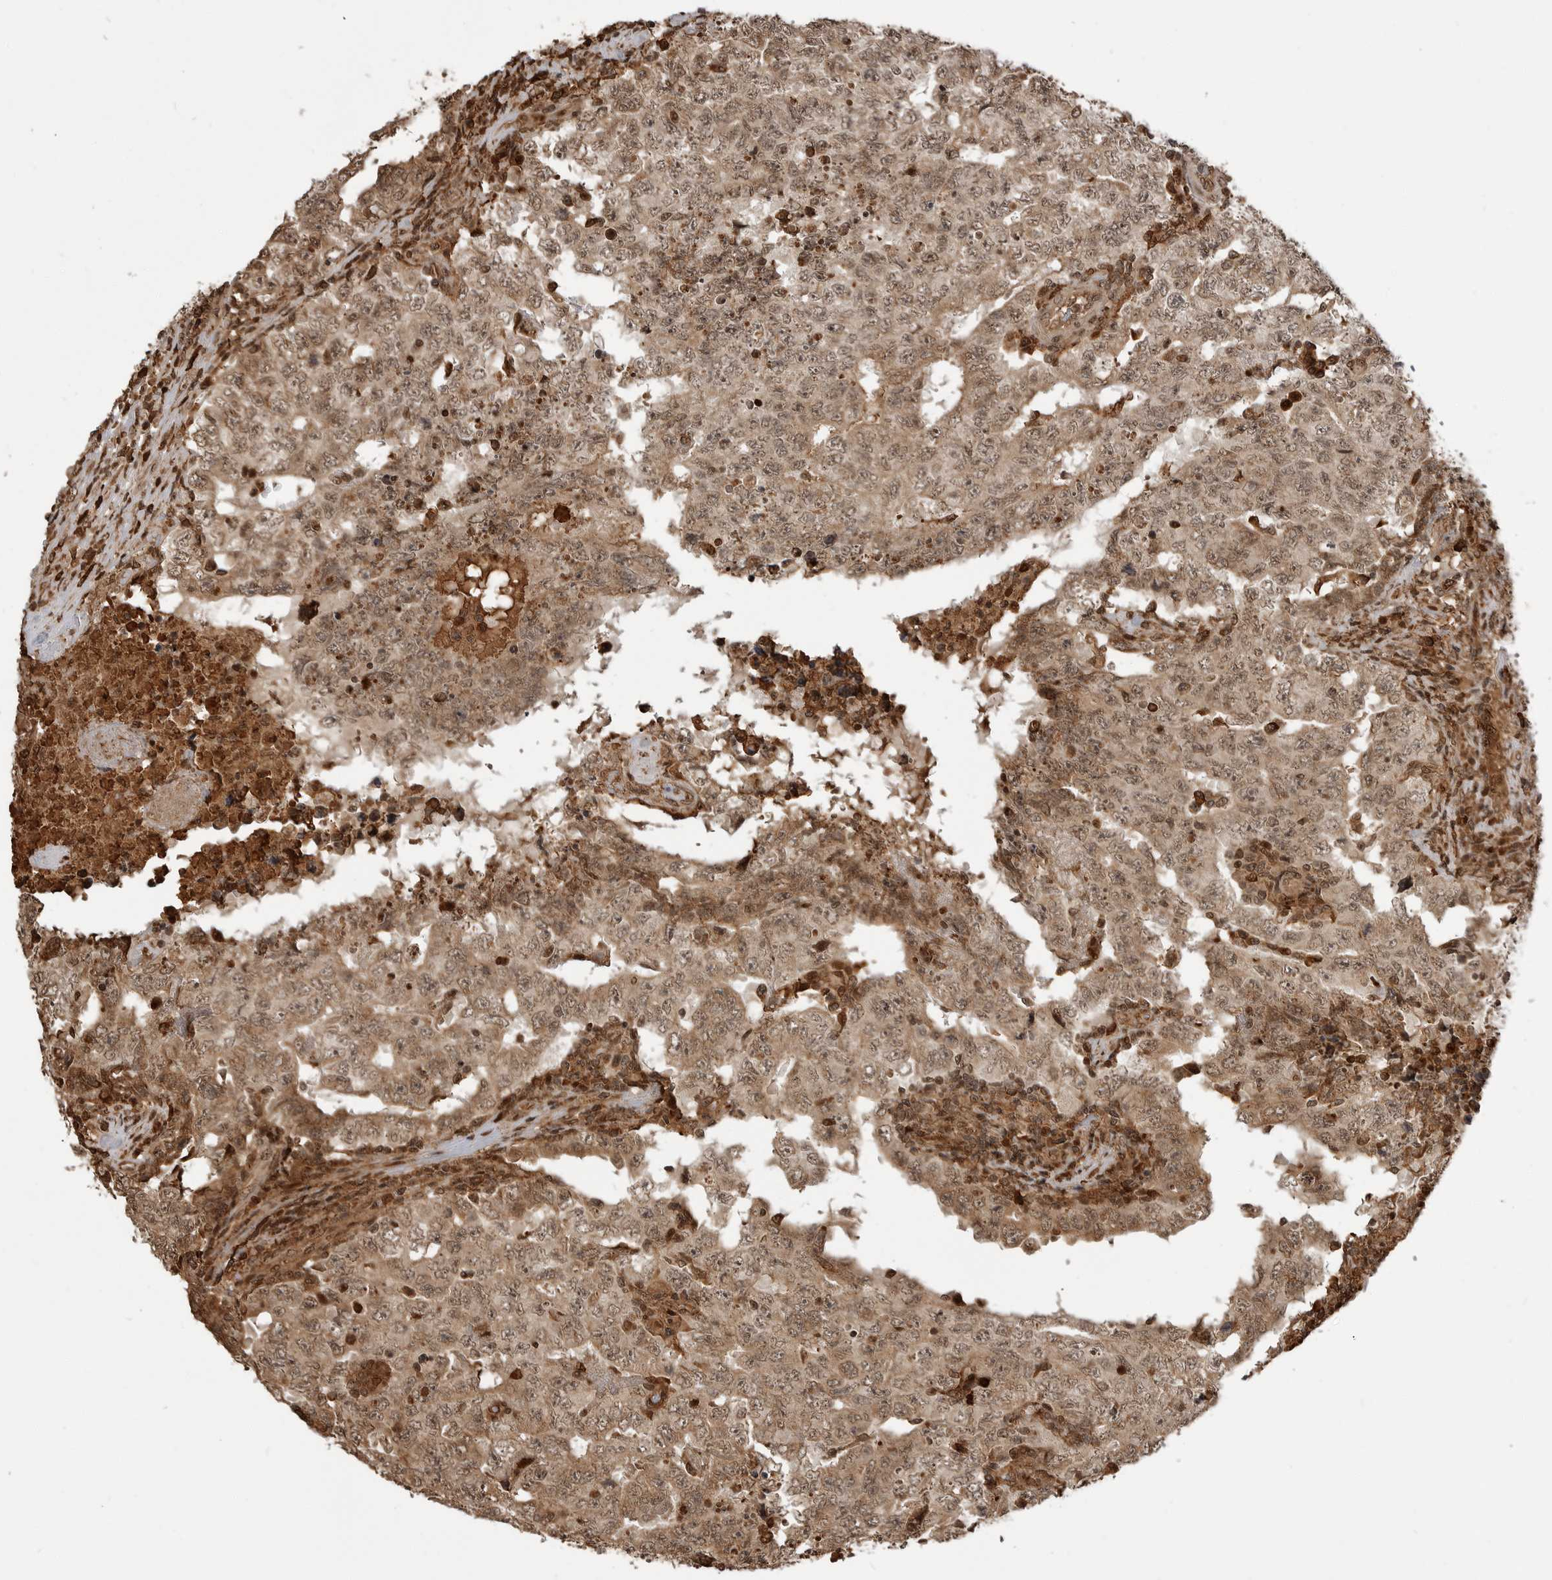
{"staining": {"intensity": "moderate", "quantity": ">75%", "location": "cytoplasmic/membranous,nuclear"}, "tissue": "testis cancer", "cell_type": "Tumor cells", "image_type": "cancer", "snomed": [{"axis": "morphology", "description": "Carcinoma, Embryonal, NOS"}, {"axis": "topography", "description": "Testis"}], "caption": "This photomicrograph shows immunohistochemistry (IHC) staining of embryonal carcinoma (testis), with medium moderate cytoplasmic/membranous and nuclear positivity in approximately >75% of tumor cells.", "gene": "BMP2K", "patient": {"sex": "male", "age": 26}}